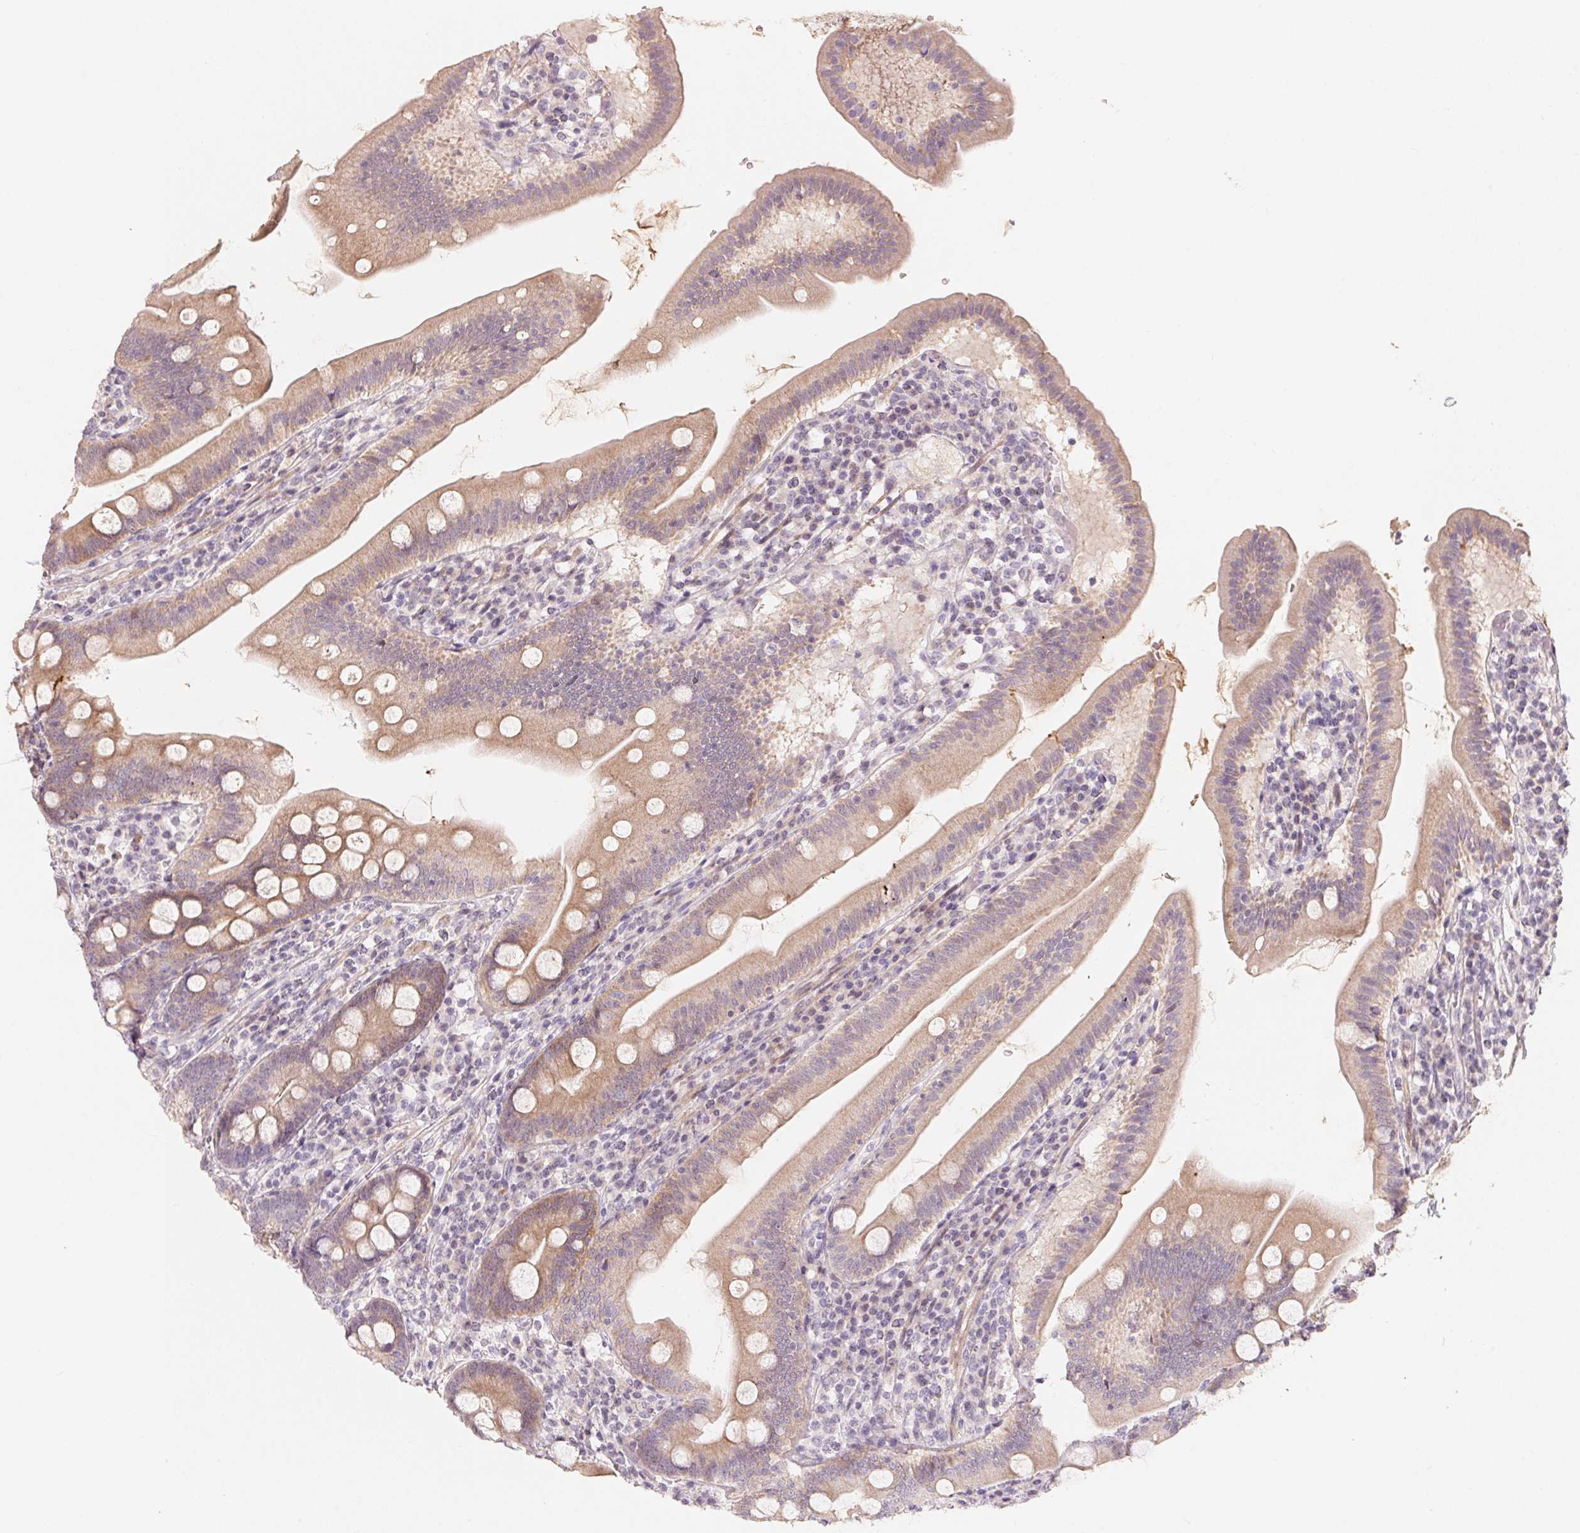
{"staining": {"intensity": "moderate", "quantity": "25%-75%", "location": "cytoplasmic/membranous"}, "tissue": "duodenum", "cell_type": "Glandular cells", "image_type": "normal", "snomed": [{"axis": "morphology", "description": "Normal tissue, NOS"}, {"axis": "topography", "description": "Duodenum"}], "caption": "Normal duodenum demonstrates moderate cytoplasmic/membranous staining in about 25%-75% of glandular cells, visualized by immunohistochemistry.", "gene": "TP53AIP1", "patient": {"sex": "female", "age": 67}}